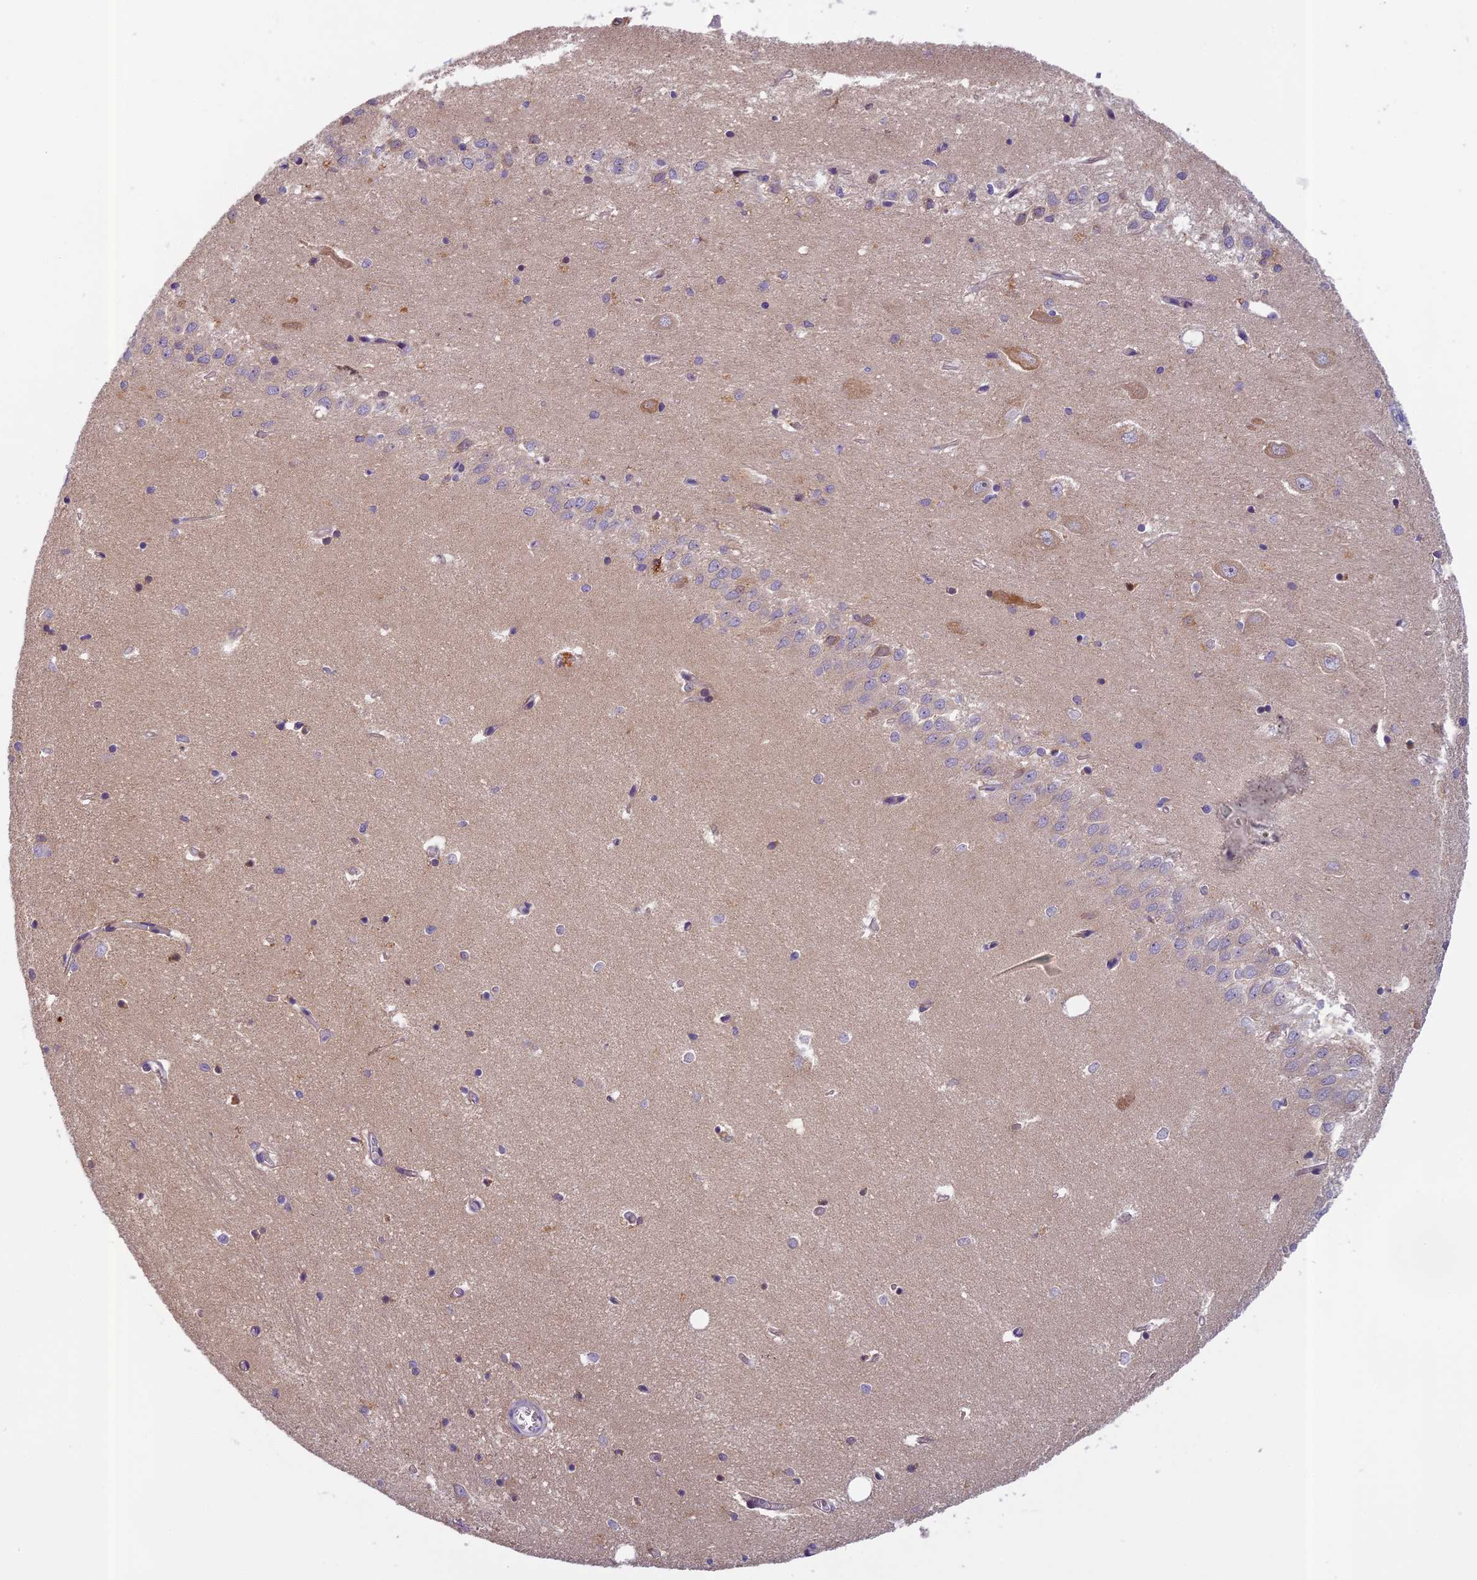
{"staining": {"intensity": "negative", "quantity": "none", "location": "none"}, "tissue": "hippocampus", "cell_type": "Glial cells", "image_type": "normal", "snomed": [{"axis": "morphology", "description": "Normal tissue, NOS"}, {"axis": "topography", "description": "Hippocampus"}], "caption": "The histopathology image exhibits no staining of glial cells in unremarkable hippocampus. (DAB (3,3'-diaminobenzidine) immunohistochemistry (IHC), high magnification).", "gene": "SEMA7A", "patient": {"sex": "female", "age": 64}}